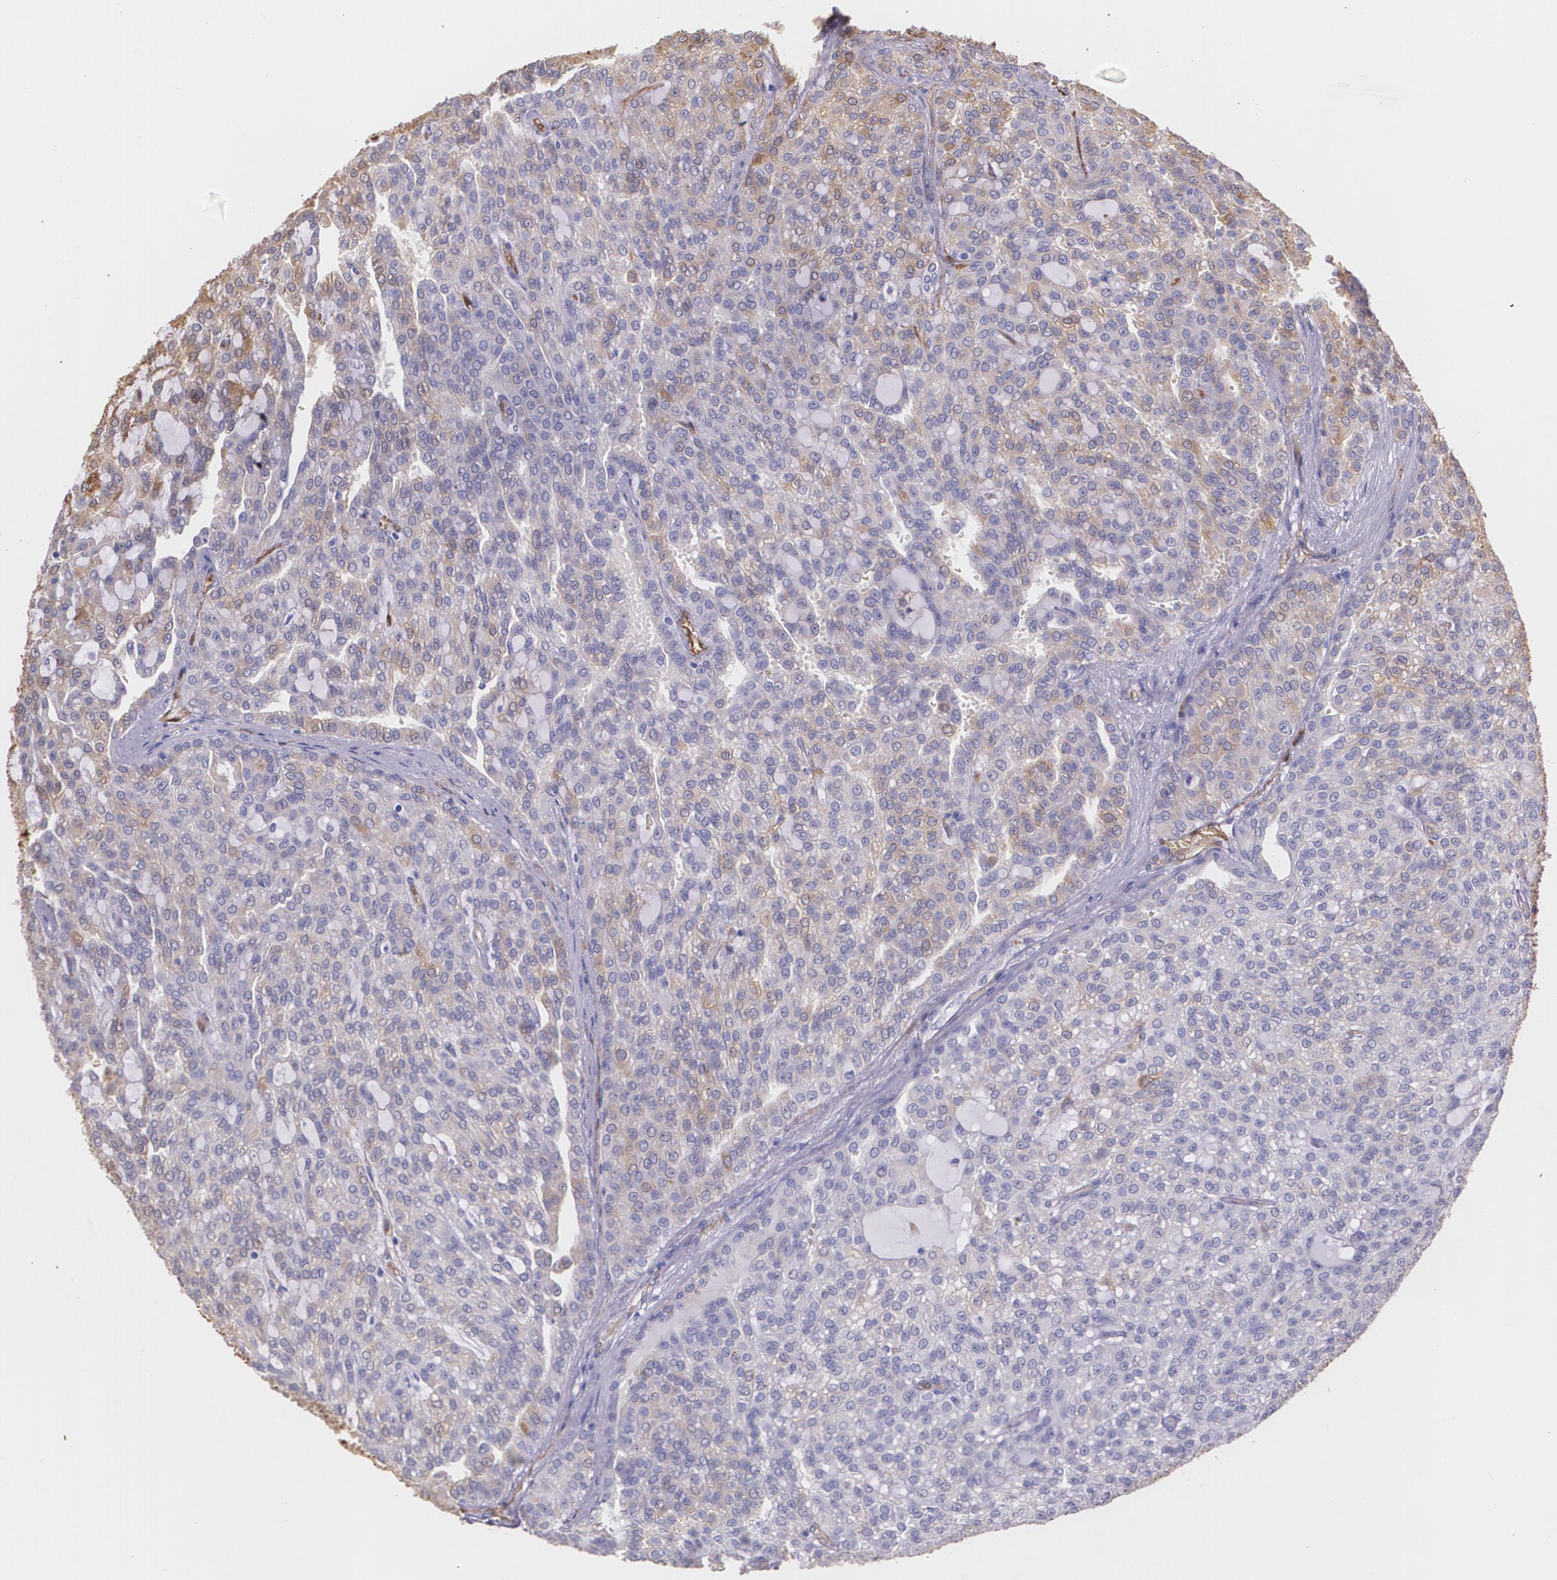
{"staining": {"intensity": "weak", "quantity": "<25%", "location": "cytoplasmic/membranous"}, "tissue": "renal cancer", "cell_type": "Tumor cells", "image_type": "cancer", "snomed": [{"axis": "morphology", "description": "Adenocarcinoma, NOS"}, {"axis": "topography", "description": "Kidney"}], "caption": "Histopathology image shows no significant protein positivity in tumor cells of renal cancer.", "gene": "MMP2", "patient": {"sex": "male", "age": 63}}